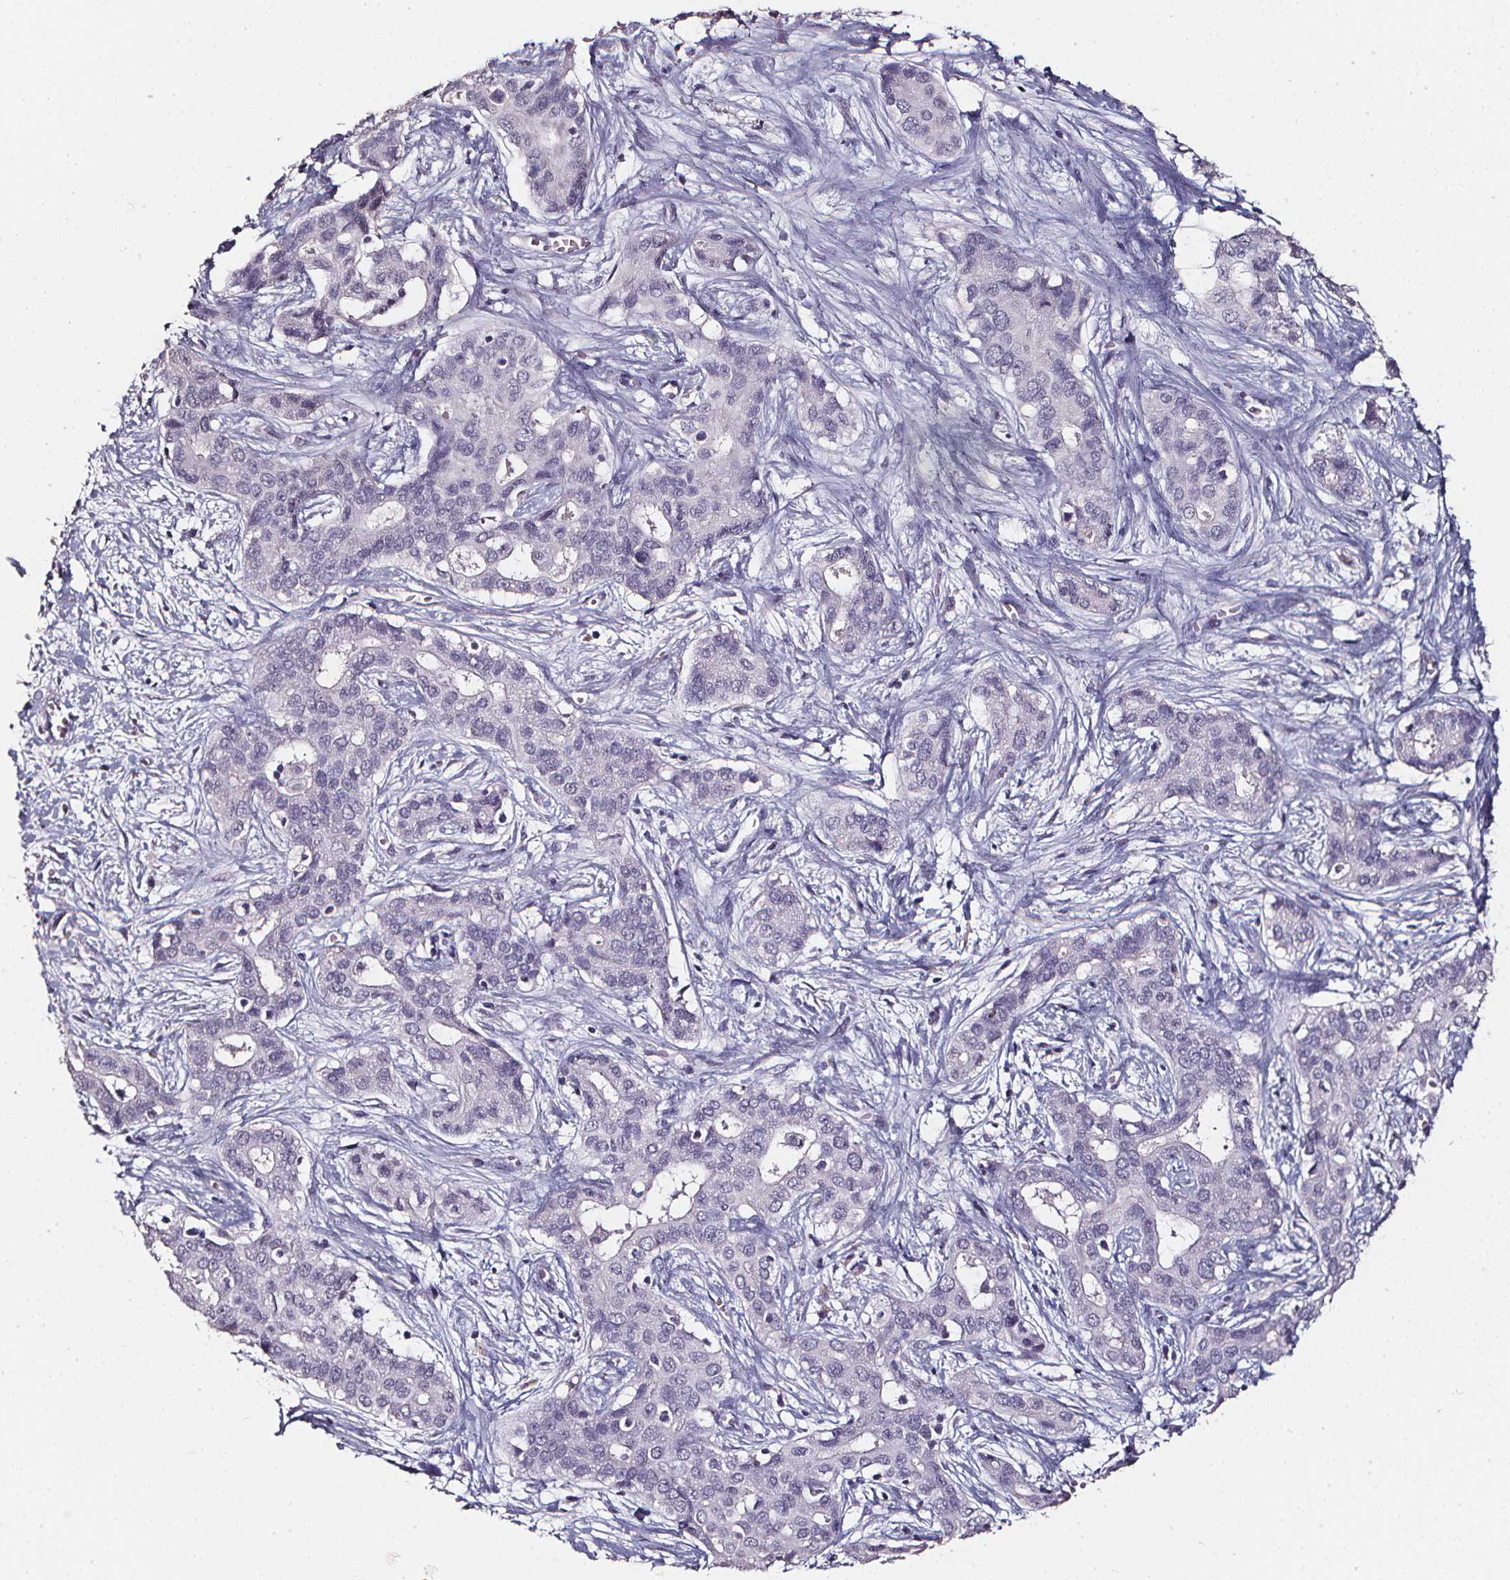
{"staining": {"intensity": "negative", "quantity": "none", "location": "none"}, "tissue": "liver cancer", "cell_type": "Tumor cells", "image_type": "cancer", "snomed": [{"axis": "morphology", "description": "Cholangiocarcinoma"}, {"axis": "topography", "description": "Liver"}], "caption": "Immunohistochemical staining of liver cancer demonstrates no significant positivity in tumor cells.", "gene": "DEFA5", "patient": {"sex": "female", "age": 65}}